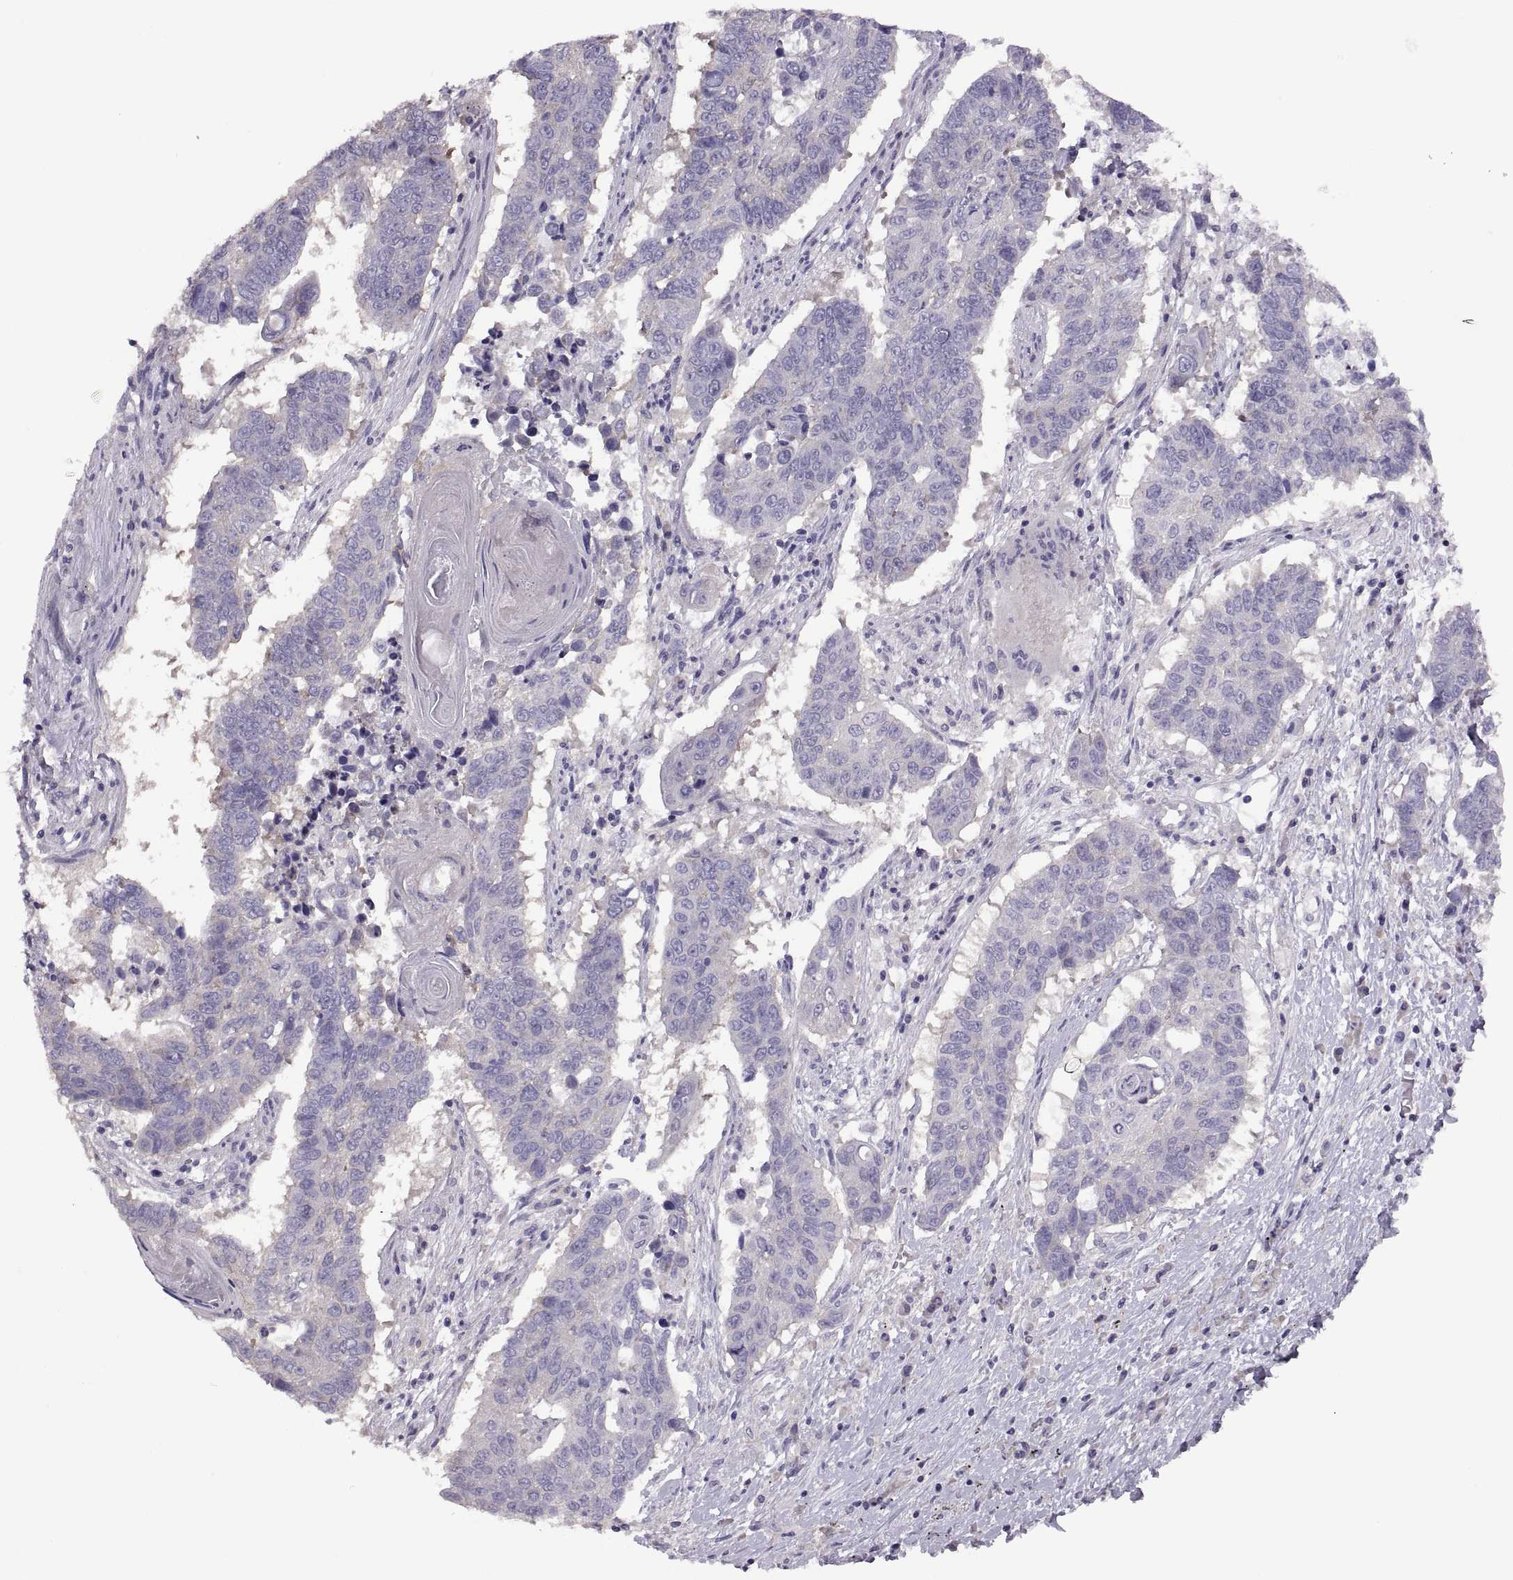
{"staining": {"intensity": "negative", "quantity": "none", "location": "none"}, "tissue": "lung cancer", "cell_type": "Tumor cells", "image_type": "cancer", "snomed": [{"axis": "morphology", "description": "Squamous cell carcinoma, NOS"}, {"axis": "topography", "description": "Lung"}], "caption": "Lung cancer (squamous cell carcinoma) was stained to show a protein in brown. There is no significant expression in tumor cells.", "gene": "TBX19", "patient": {"sex": "male", "age": 73}}